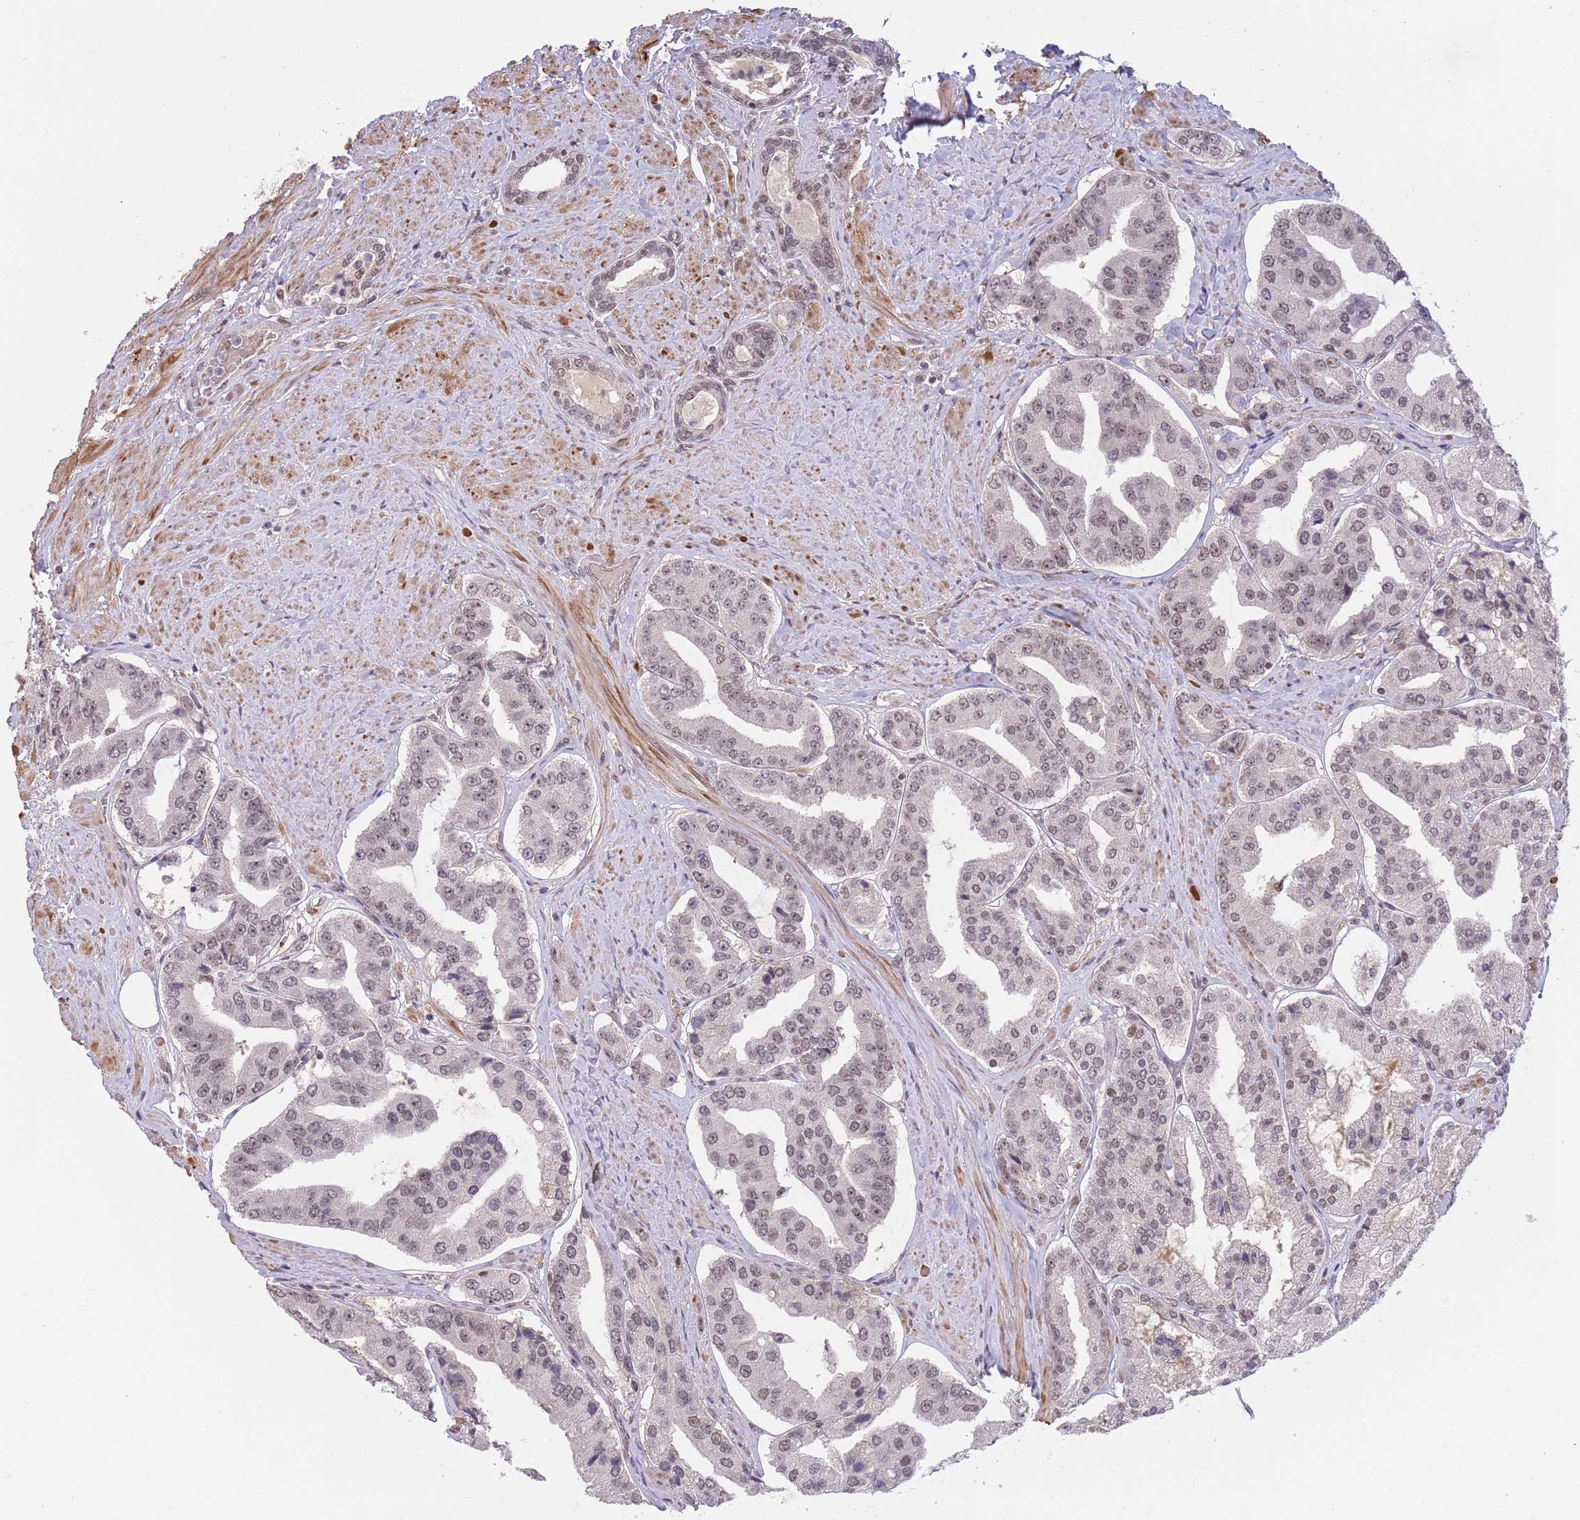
{"staining": {"intensity": "moderate", "quantity": "25%-75%", "location": "nuclear"}, "tissue": "prostate cancer", "cell_type": "Tumor cells", "image_type": "cancer", "snomed": [{"axis": "morphology", "description": "Adenocarcinoma, High grade"}, {"axis": "topography", "description": "Prostate"}], "caption": "Protein expression analysis of human prostate cancer (high-grade adenocarcinoma) reveals moderate nuclear staining in approximately 25%-75% of tumor cells. The staining is performed using DAB (3,3'-diaminobenzidine) brown chromogen to label protein expression. The nuclei are counter-stained blue using hematoxylin.", "gene": "ZBTB7A", "patient": {"sex": "male", "age": 63}}